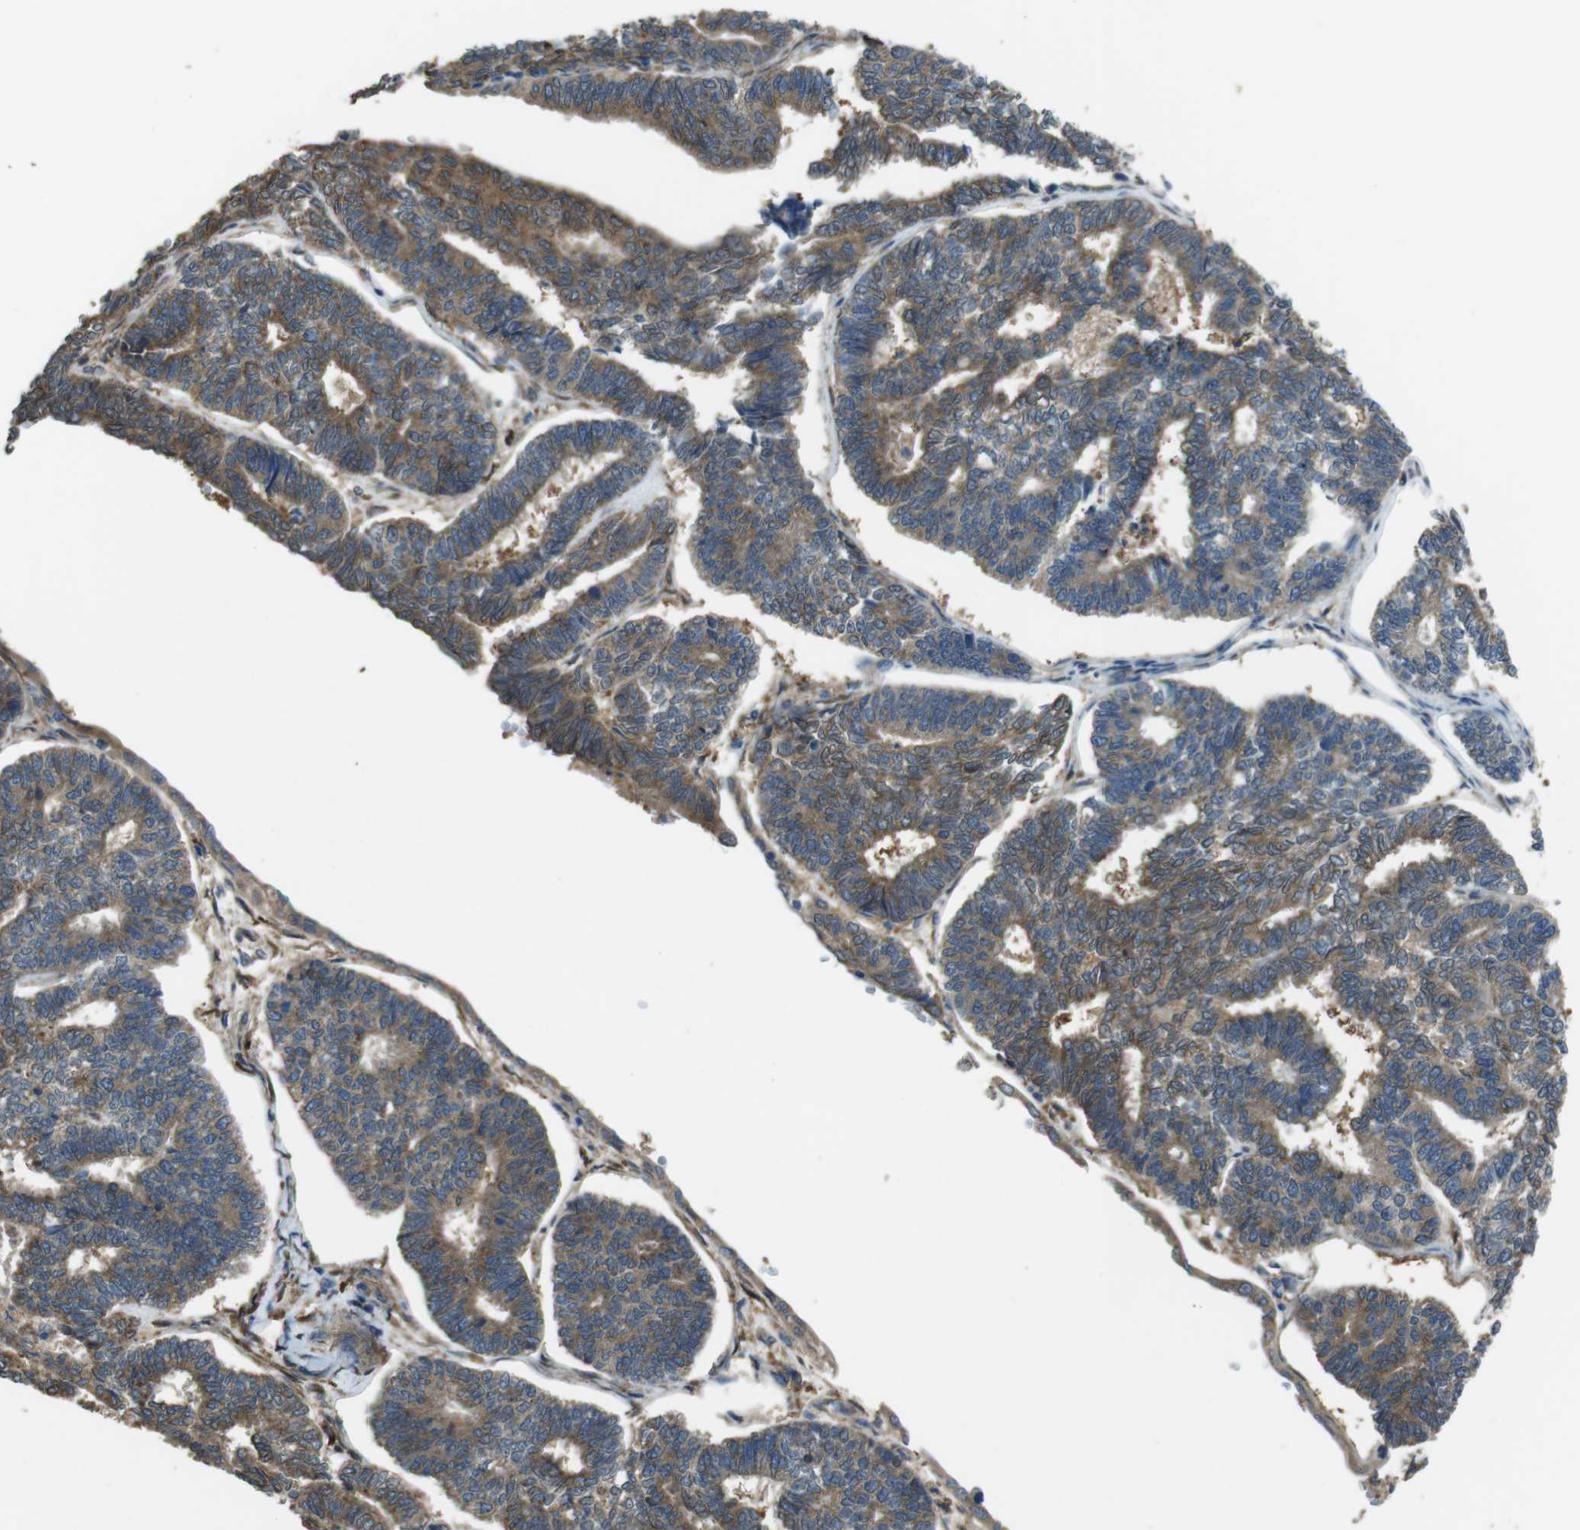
{"staining": {"intensity": "moderate", "quantity": ">75%", "location": "cytoplasmic/membranous"}, "tissue": "endometrial cancer", "cell_type": "Tumor cells", "image_type": "cancer", "snomed": [{"axis": "morphology", "description": "Adenocarcinoma, NOS"}, {"axis": "topography", "description": "Endometrium"}], "caption": "This photomicrograph shows IHC staining of adenocarcinoma (endometrial), with medium moderate cytoplasmic/membranous expression in approximately >75% of tumor cells.", "gene": "RAB6A", "patient": {"sex": "female", "age": 70}}